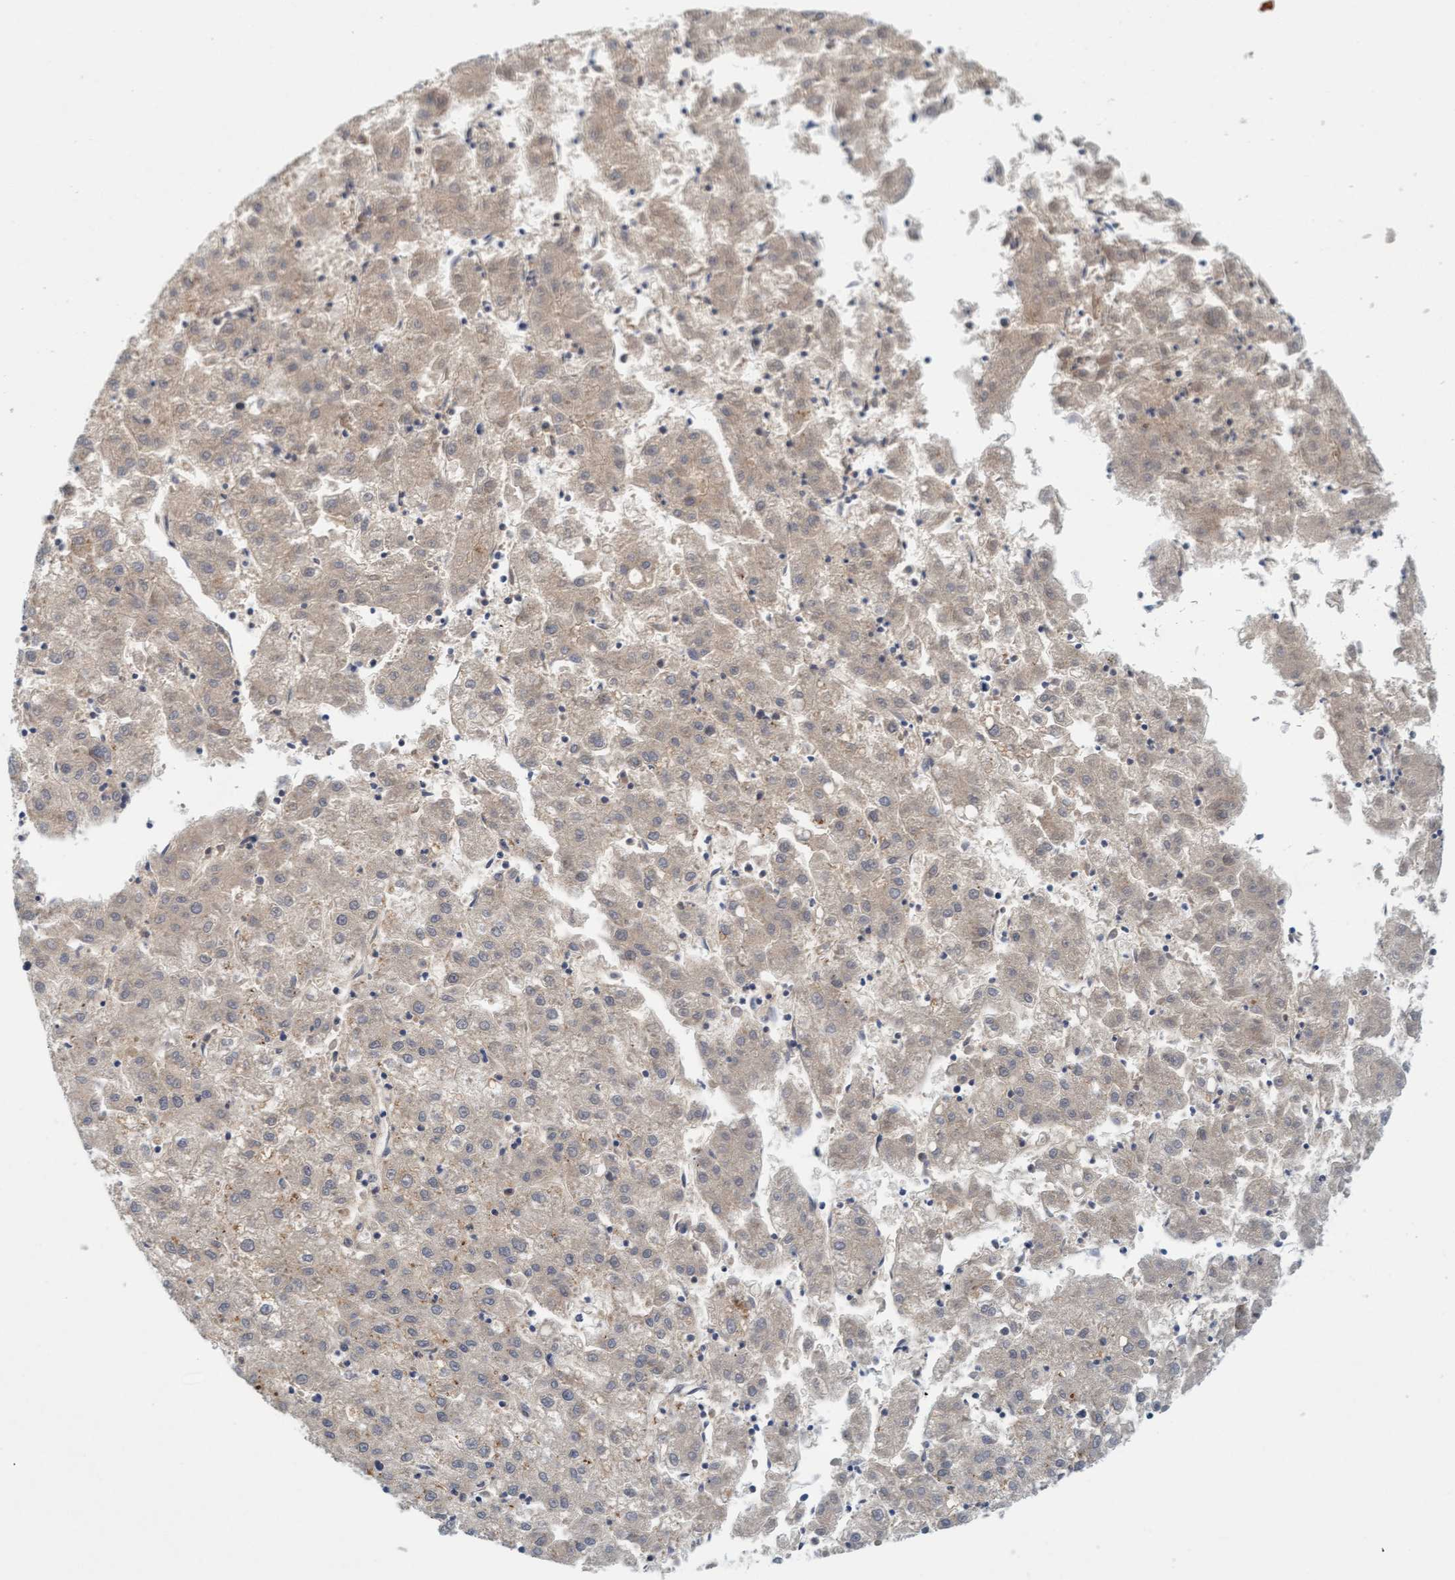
{"staining": {"intensity": "weak", "quantity": "<25%", "location": "cytoplasmic/membranous"}, "tissue": "liver cancer", "cell_type": "Tumor cells", "image_type": "cancer", "snomed": [{"axis": "morphology", "description": "Carcinoma, Hepatocellular, NOS"}, {"axis": "topography", "description": "Liver"}], "caption": "There is no significant positivity in tumor cells of liver hepatocellular carcinoma. (IHC, brightfield microscopy, high magnification).", "gene": "TSTD2", "patient": {"sex": "male", "age": 72}}